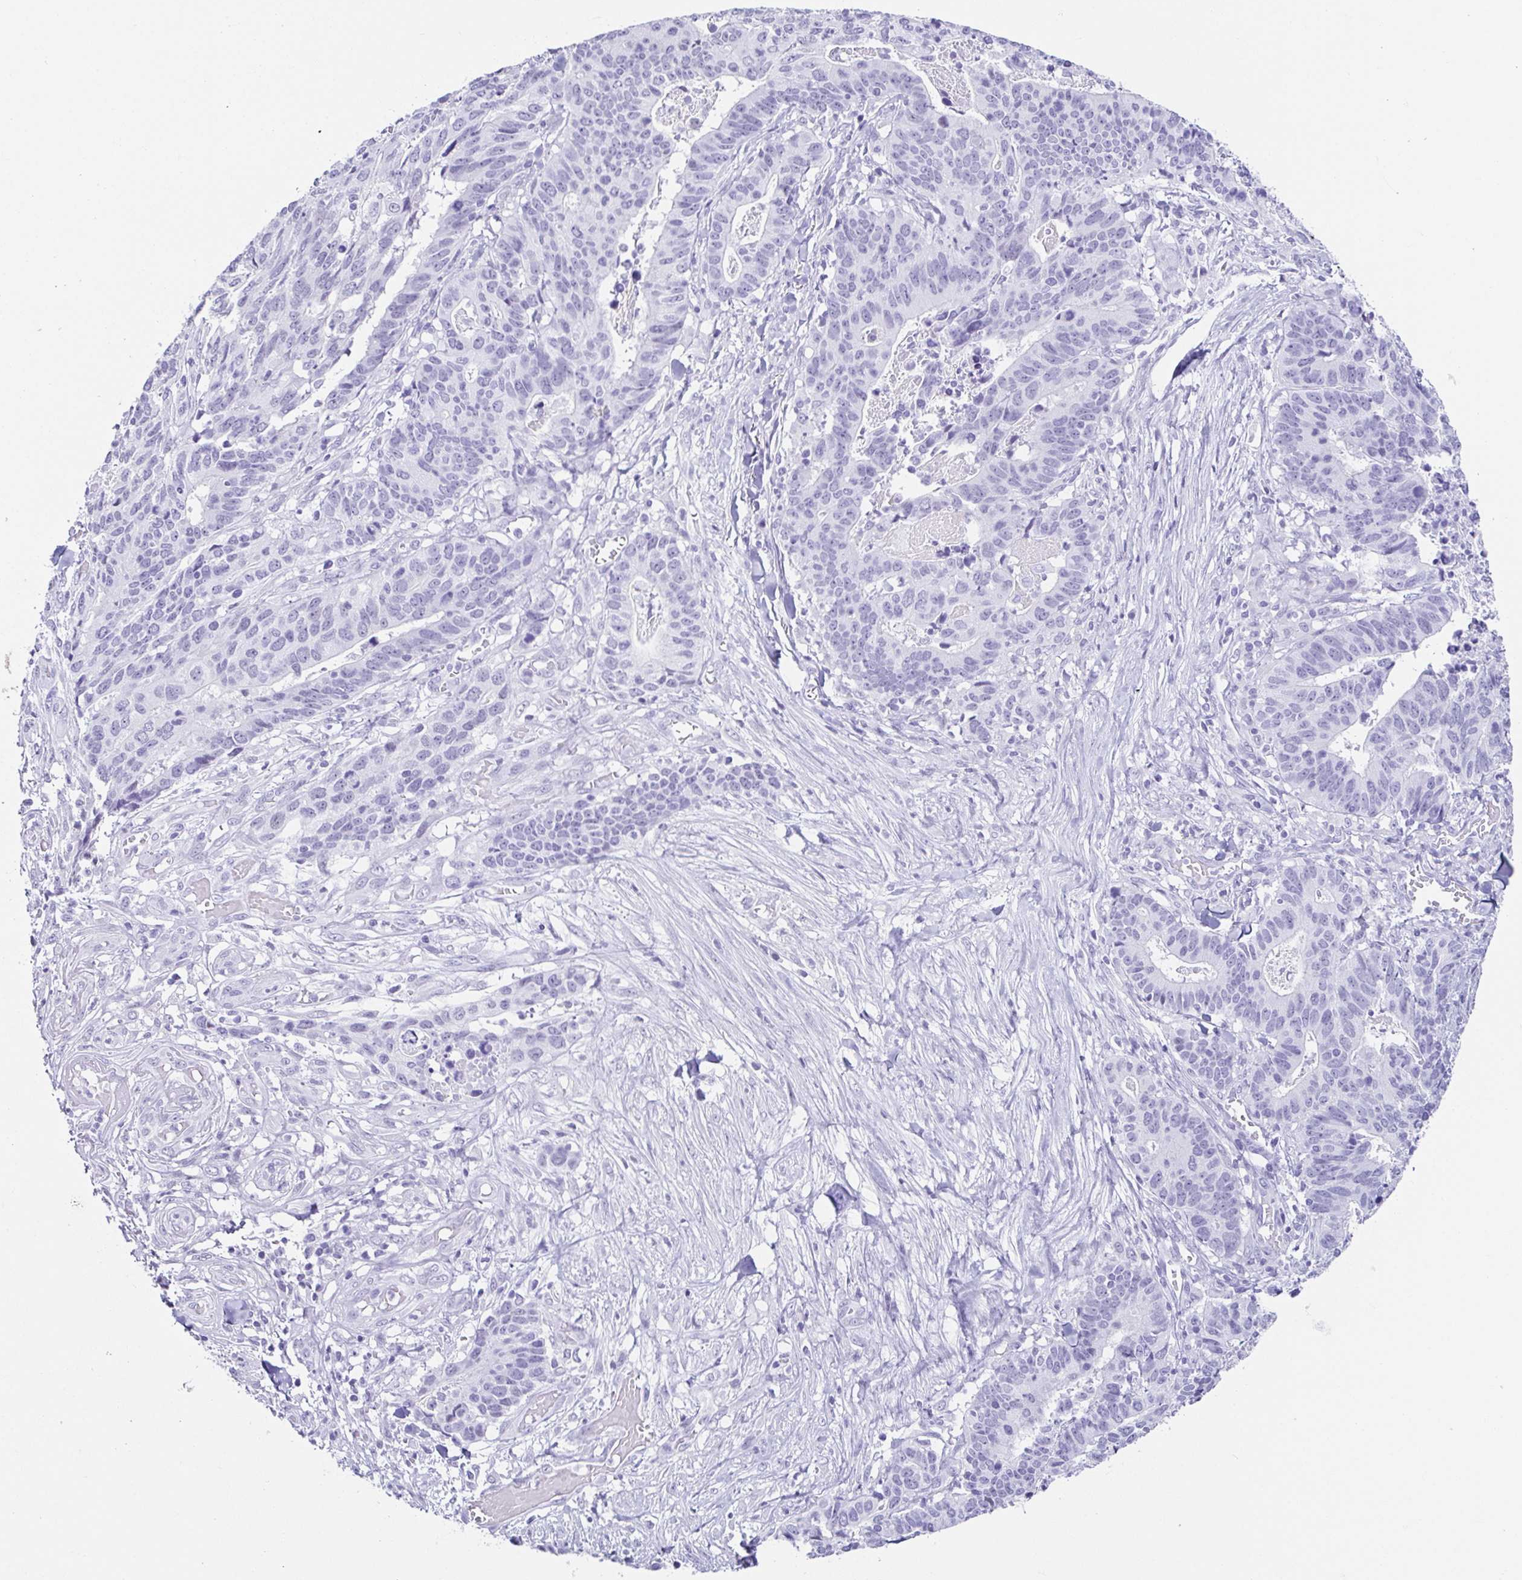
{"staining": {"intensity": "negative", "quantity": "none", "location": "none"}, "tissue": "stomach cancer", "cell_type": "Tumor cells", "image_type": "cancer", "snomed": [{"axis": "morphology", "description": "Adenocarcinoma, NOS"}, {"axis": "topography", "description": "Stomach, upper"}], "caption": "Photomicrograph shows no significant protein expression in tumor cells of adenocarcinoma (stomach). (DAB immunohistochemistry (IHC) visualized using brightfield microscopy, high magnification).", "gene": "ESX1", "patient": {"sex": "female", "age": 67}}